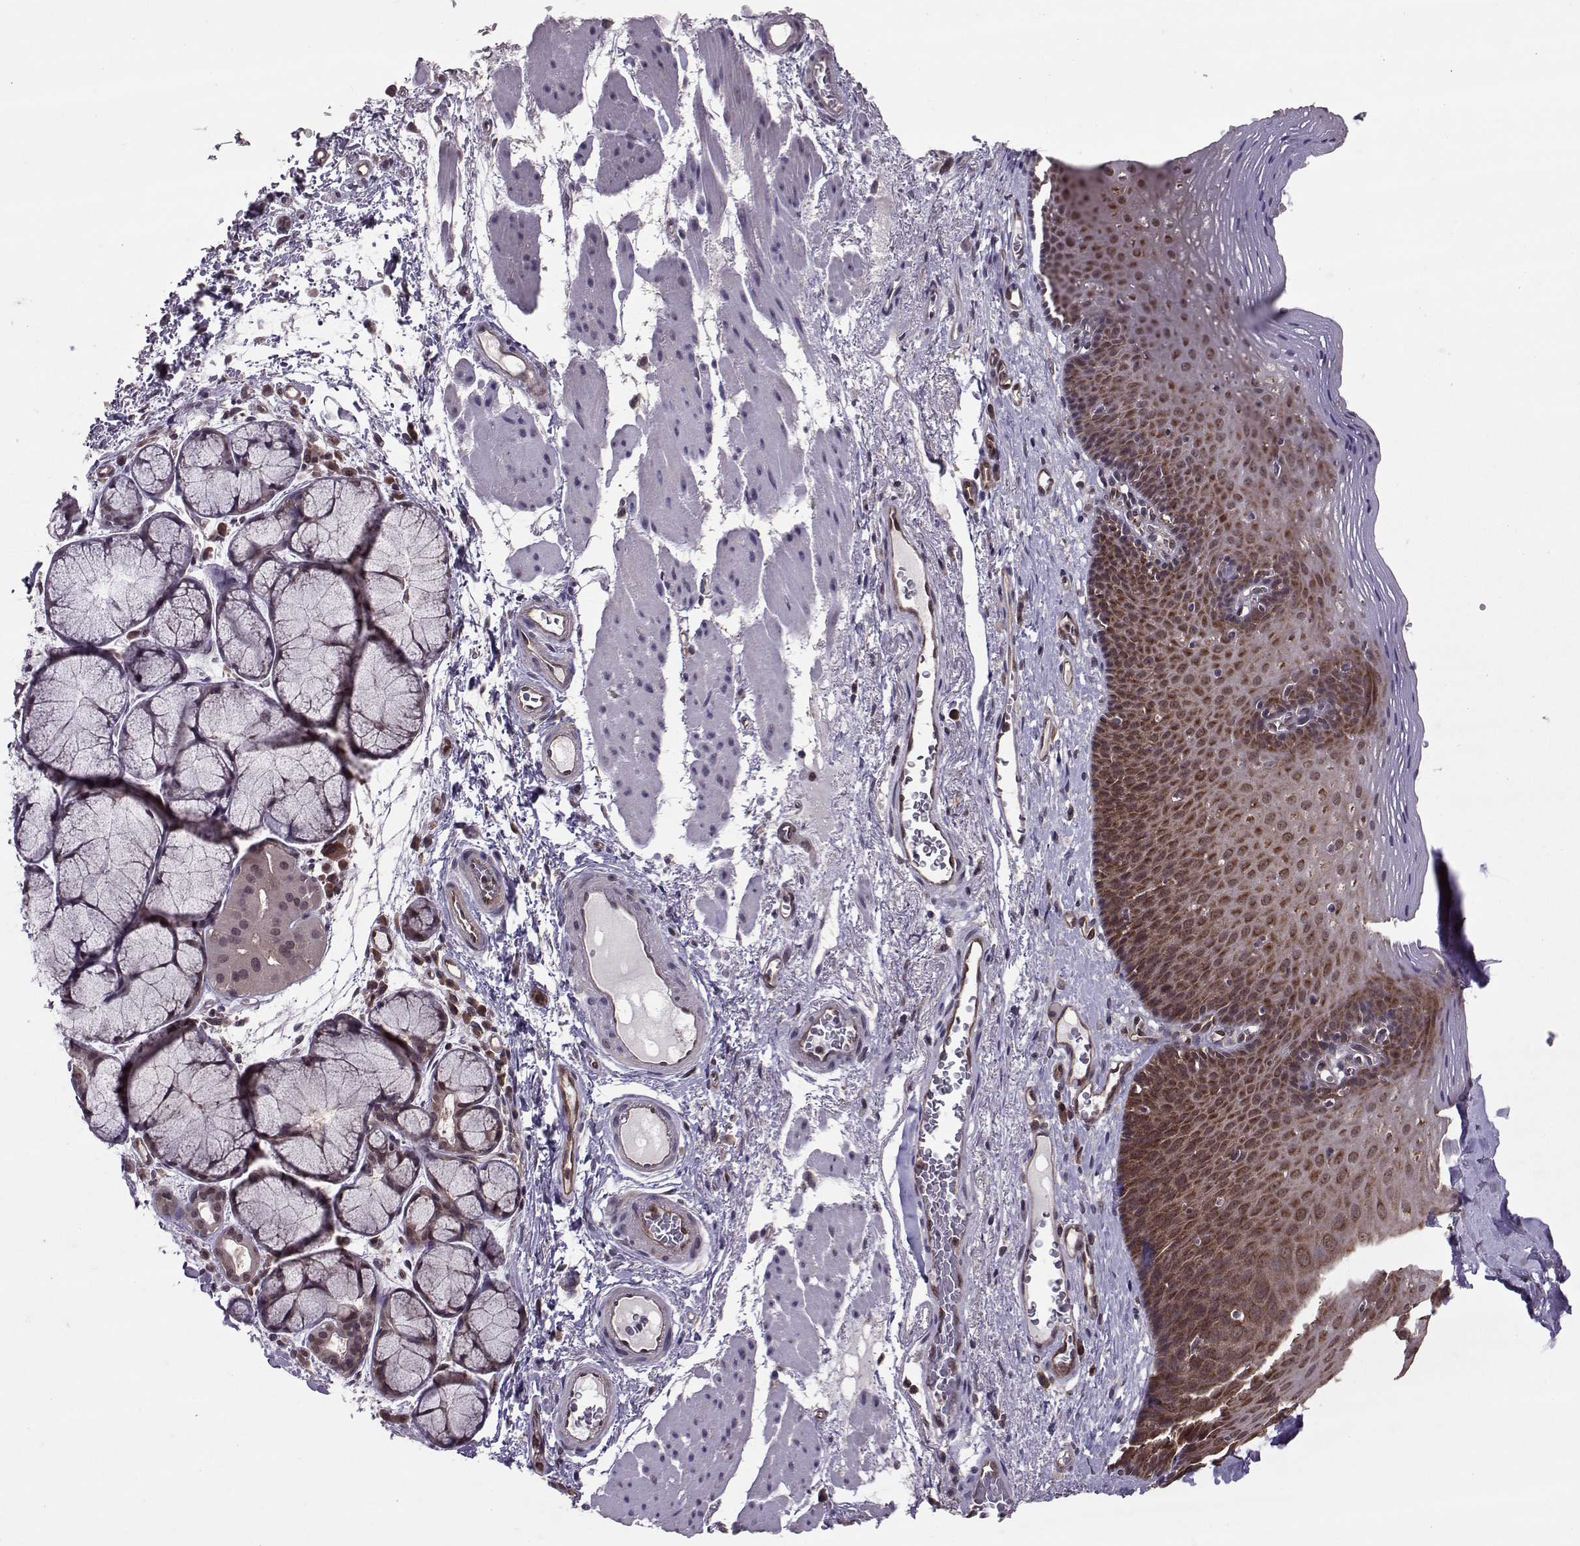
{"staining": {"intensity": "moderate", "quantity": "25%-75%", "location": "cytoplasmic/membranous,nuclear"}, "tissue": "esophagus", "cell_type": "Squamous epithelial cells", "image_type": "normal", "snomed": [{"axis": "morphology", "description": "Normal tissue, NOS"}, {"axis": "topography", "description": "Esophagus"}], "caption": "Protein expression by immunohistochemistry (IHC) shows moderate cytoplasmic/membranous,nuclear expression in approximately 25%-75% of squamous epithelial cells in unremarkable esophagus. (brown staining indicates protein expression, while blue staining denotes nuclei).", "gene": "PPP2R2A", "patient": {"sex": "male", "age": 76}}